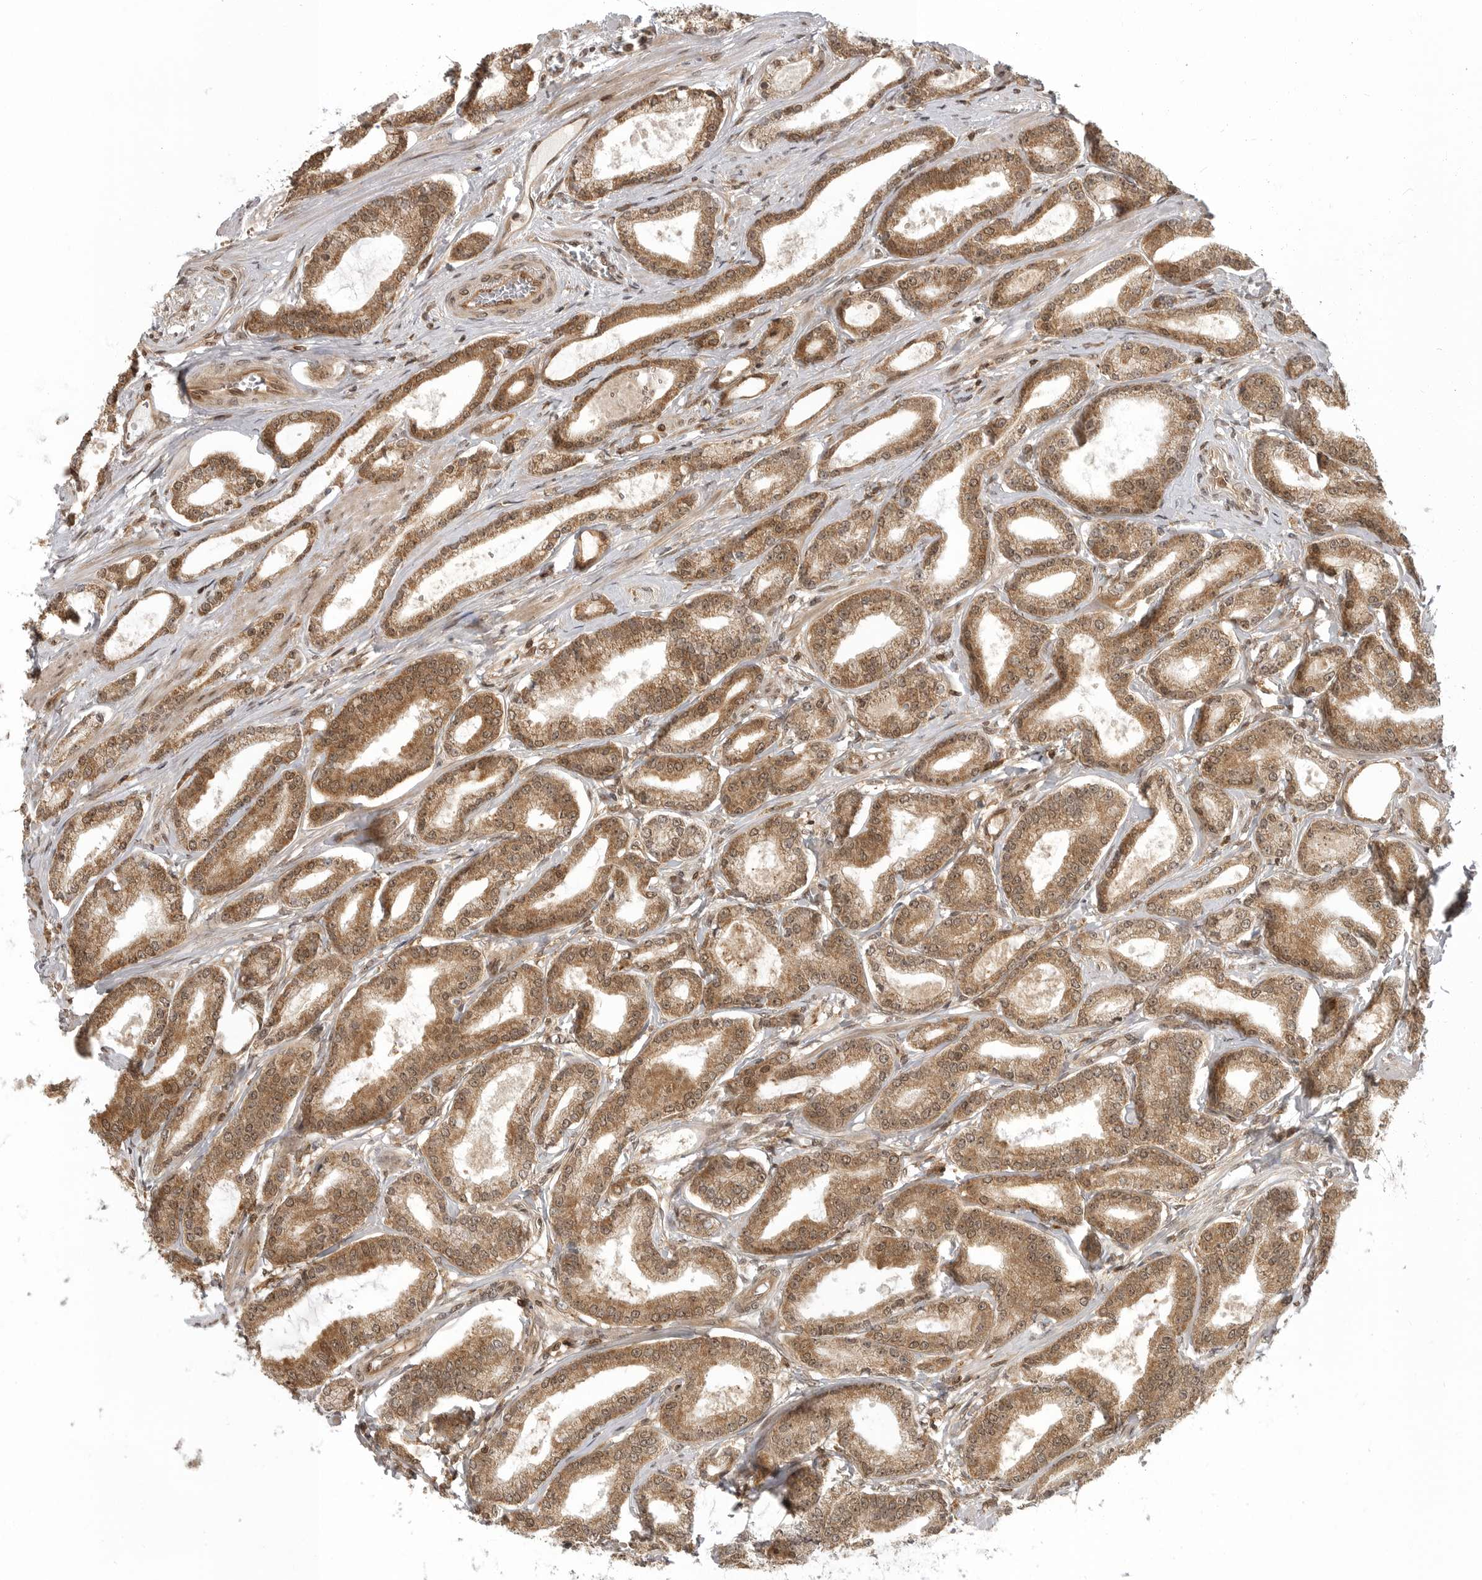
{"staining": {"intensity": "moderate", "quantity": ">75%", "location": "cytoplasmic/membranous,nuclear"}, "tissue": "prostate cancer", "cell_type": "Tumor cells", "image_type": "cancer", "snomed": [{"axis": "morphology", "description": "Adenocarcinoma, Low grade"}, {"axis": "topography", "description": "Prostate"}], "caption": "Immunohistochemical staining of human prostate cancer (adenocarcinoma (low-grade)) demonstrates moderate cytoplasmic/membranous and nuclear protein expression in approximately >75% of tumor cells. The protein is stained brown, and the nuclei are stained in blue (DAB IHC with brightfield microscopy, high magnification).", "gene": "SZRD1", "patient": {"sex": "male", "age": 60}}